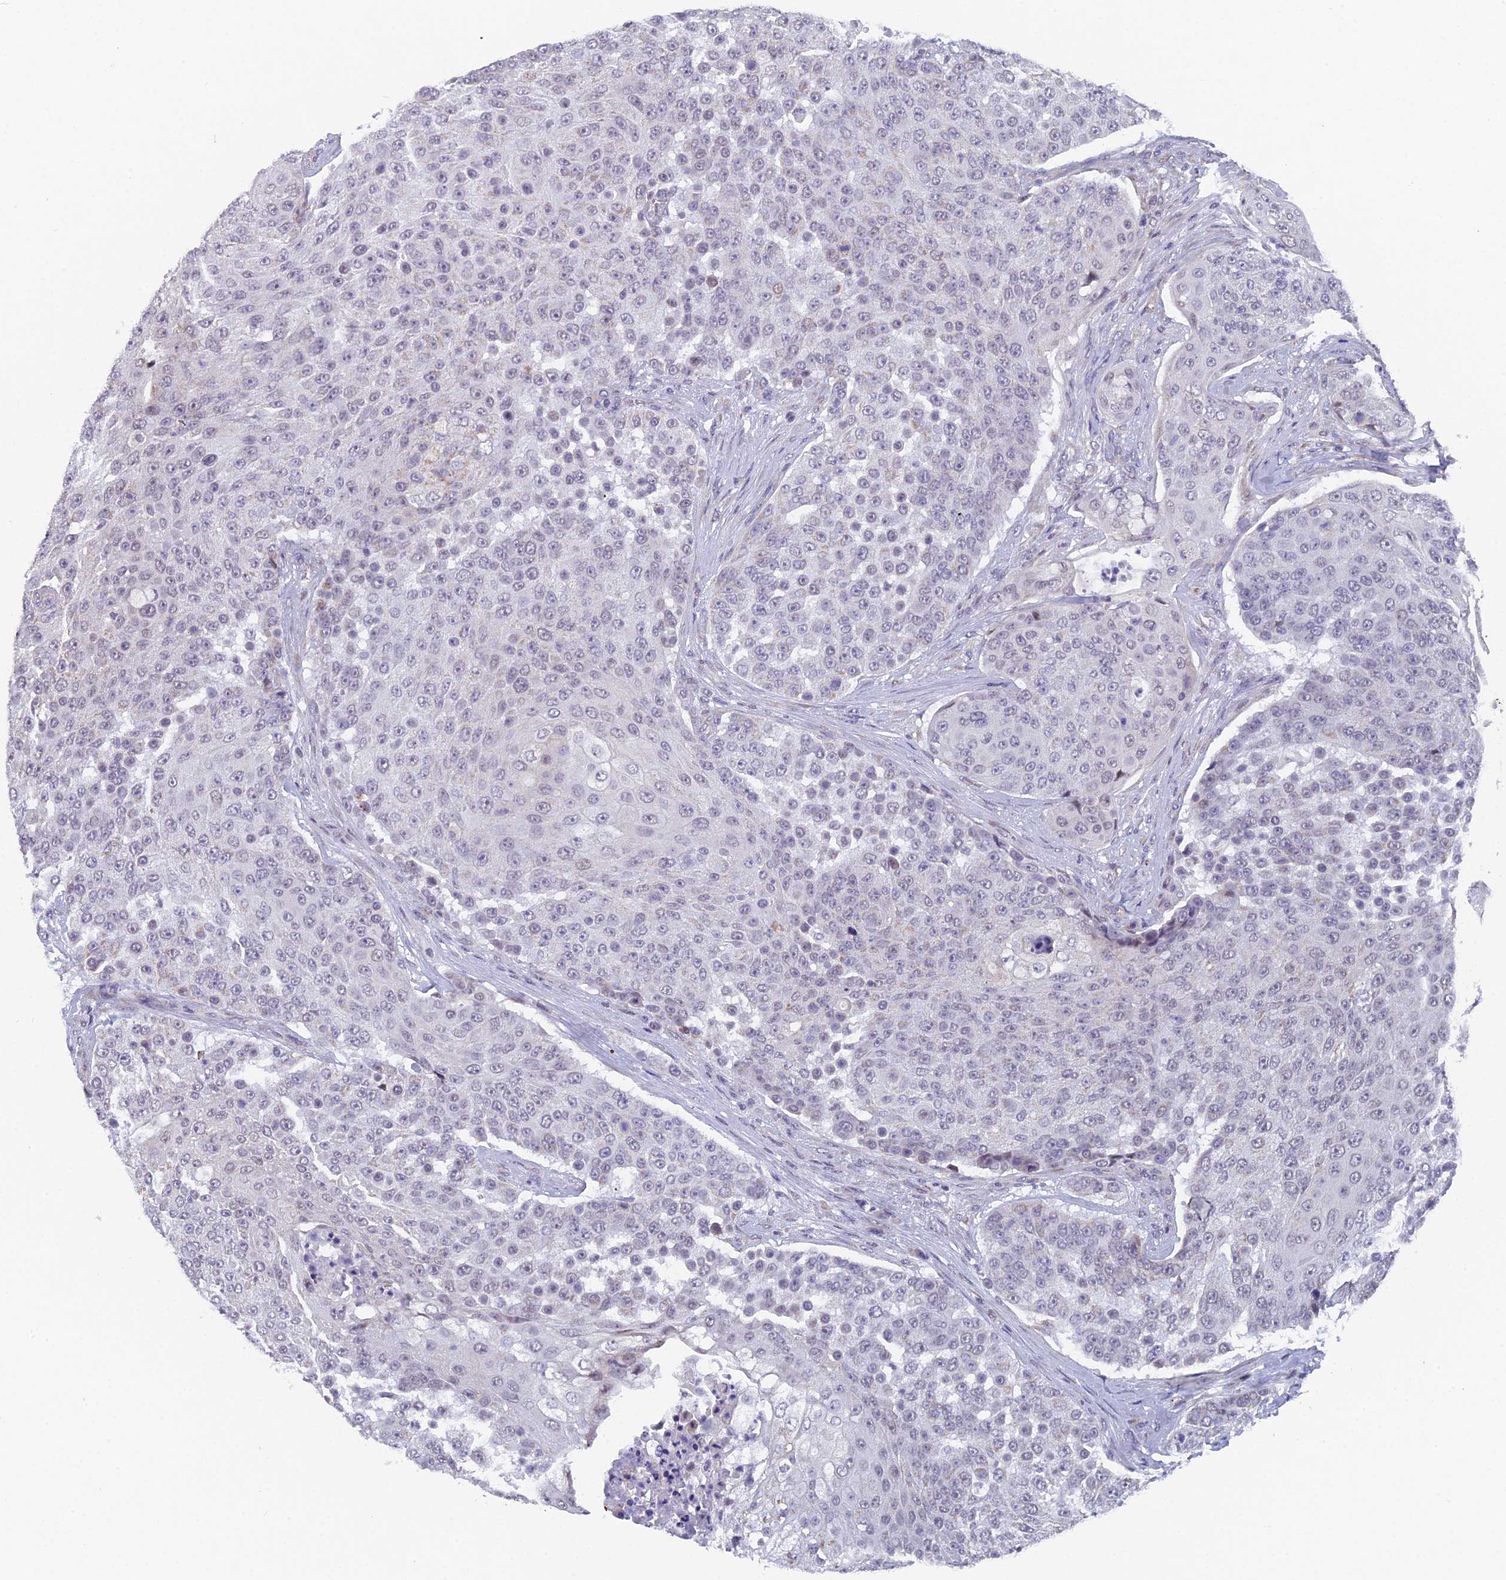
{"staining": {"intensity": "negative", "quantity": "none", "location": "none"}, "tissue": "urothelial cancer", "cell_type": "Tumor cells", "image_type": "cancer", "snomed": [{"axis": "morphology", "description": "Urothelial carcinoma, High grade"}, {"axis": "topography", "description": "Urinary bladder"}], "caption": "The histopathology image demonstrates no significant expression in tumor cells of urothelial cancer.", "gene": "XKR9", "patient": {"sex": "female", "age": 63}}